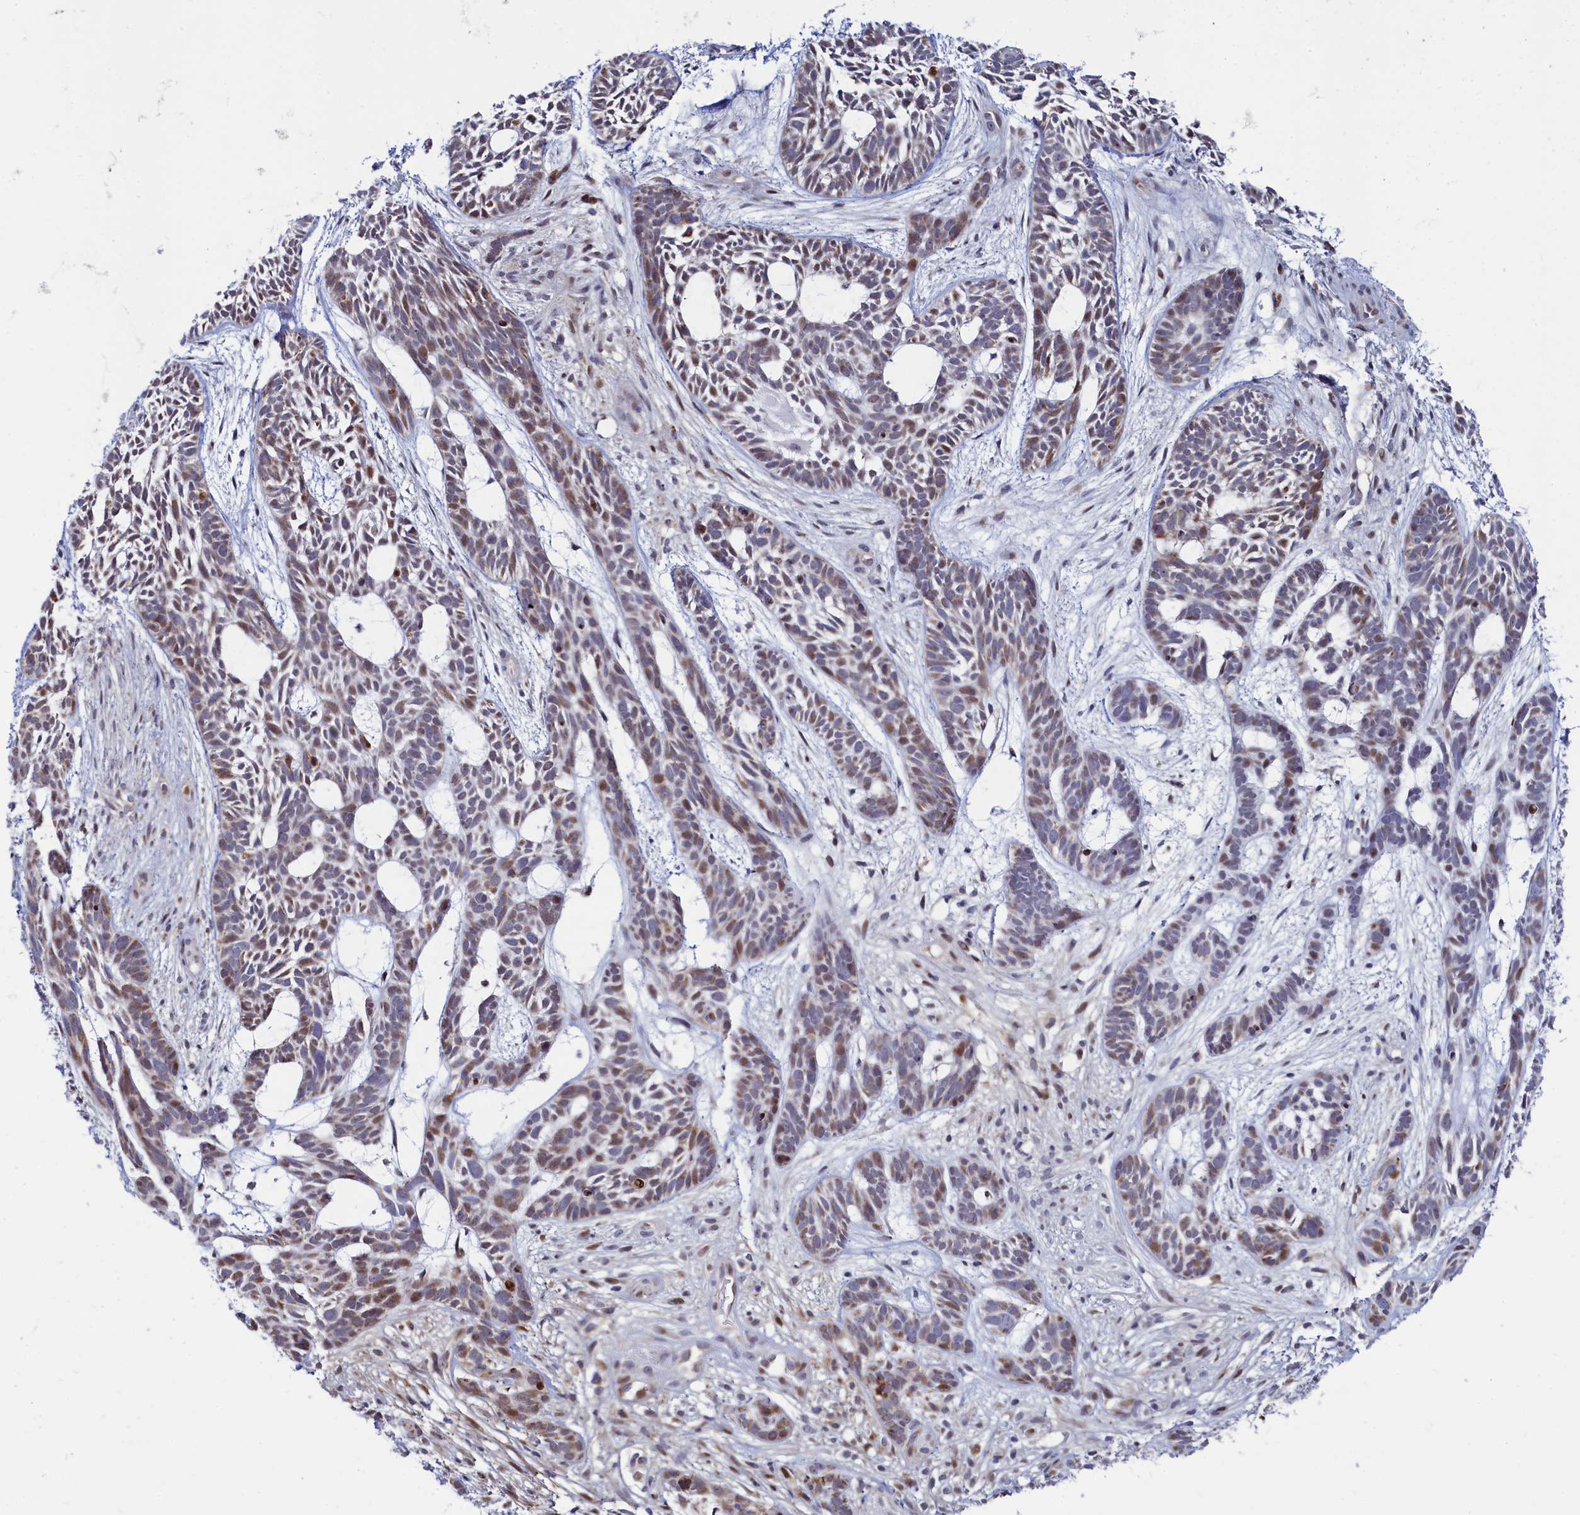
{"staining": {"intensity": "weak", "quantity": "25%-75%", "location": "cytoplasmic/membranous,nuclear"}, "tissue": "skin cancer", "cell_type": "Tumor cells", "image_type": "cancer", "snomed": [{"axis": "morphology", "description": "Basal cell carcinoma"}, {"axis": "topography", "description": "Skin"}], "caption": "Skin cancer stained with a protein marker shows weak staining in tumor cells.", "gene": "HDGFL3", "patient": {"sex": "male", "age": 89}}